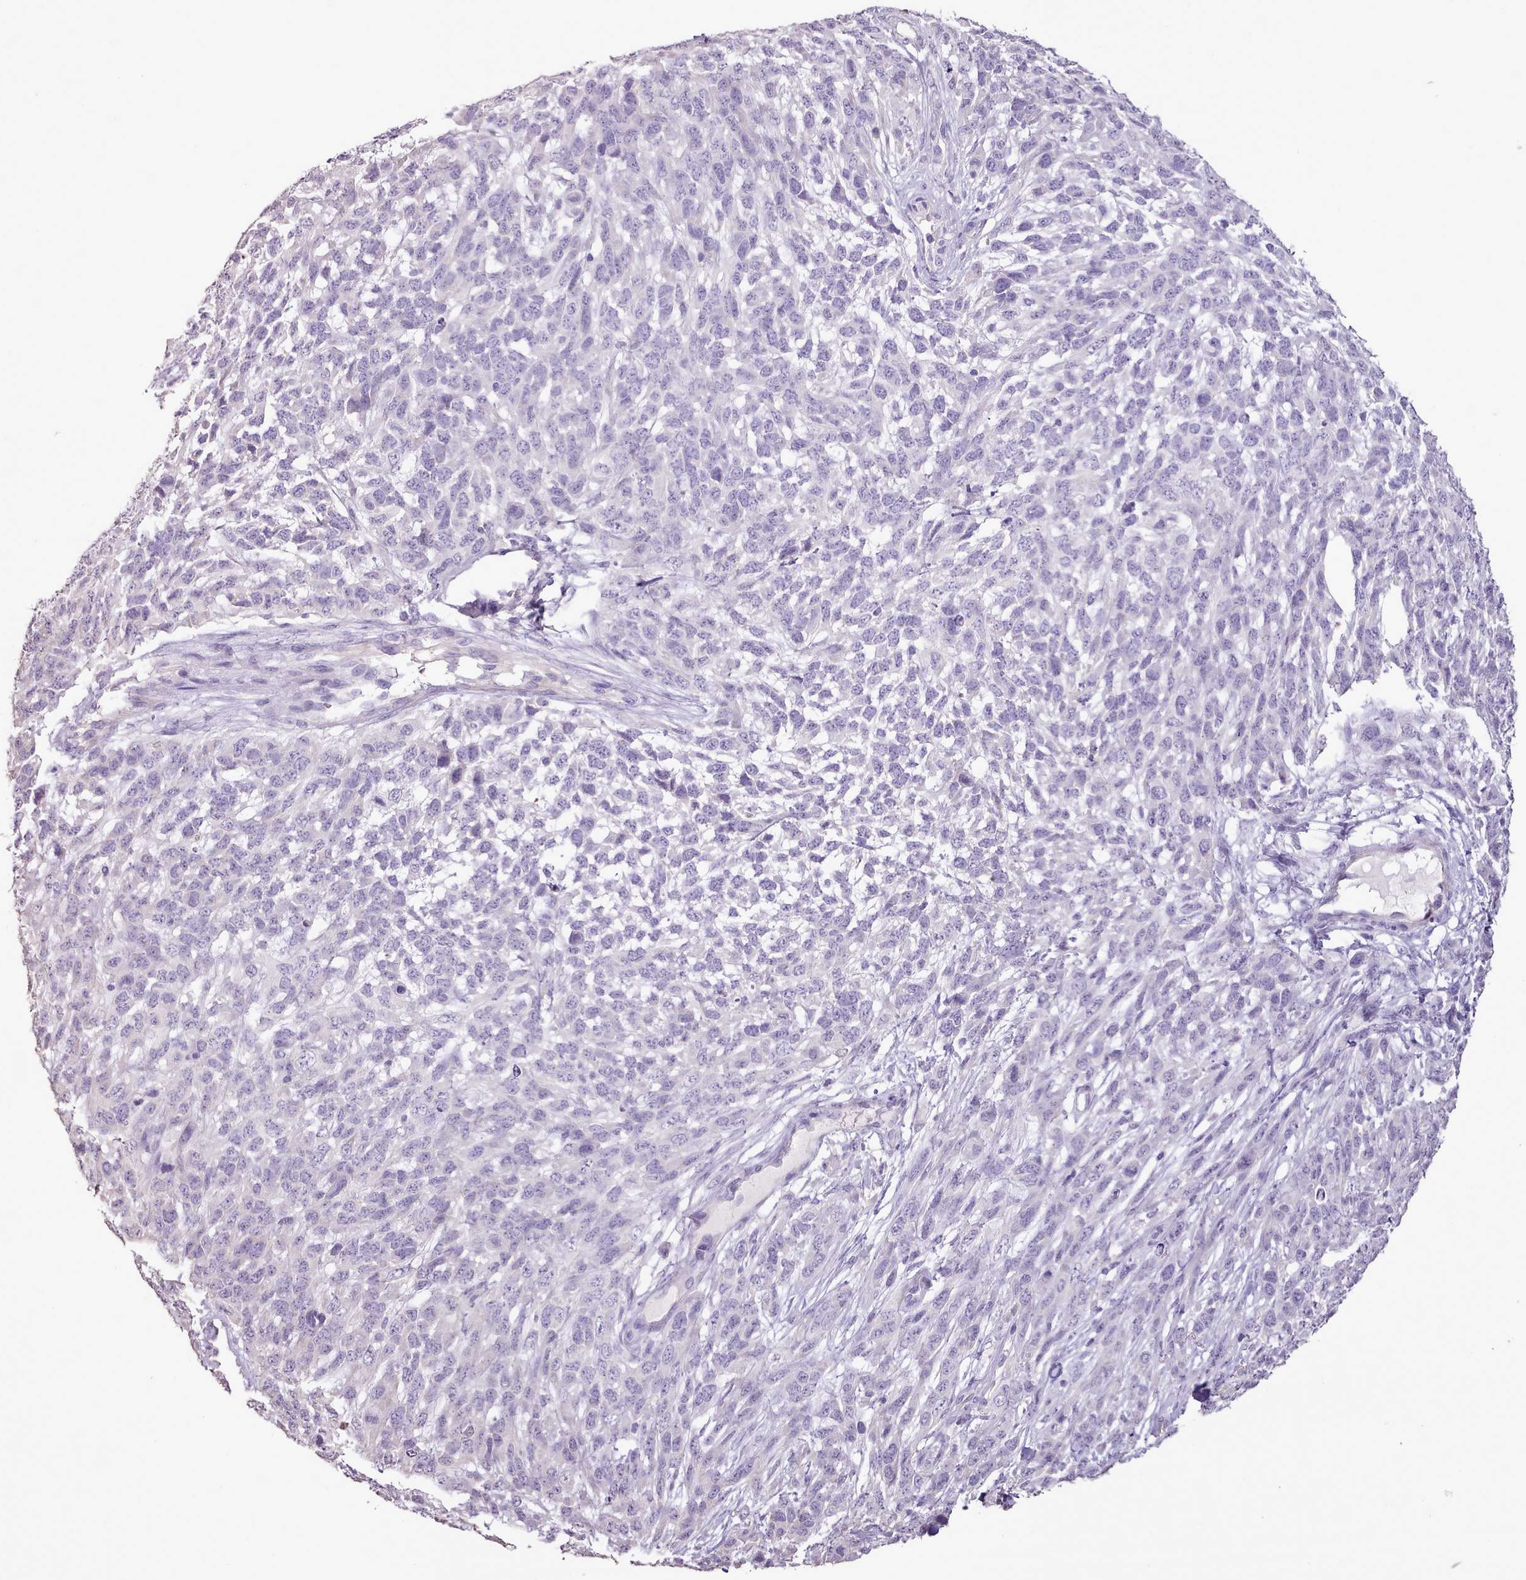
{"staining": {"intensity": "negative", "quantity": "none", "location": "none"}, "tissue": "melanoma", "cell_type": "Tumor cells", "image_type": "cancer", "snomed": [{"axis": "morphology", "description": "Normal morphology"}, {"axis": "morphology", "description": "Malignant melanoma, NOS"}, {"axis": "topography", "description": "Skin"}], "caption": "The image displays no staining of tumor cells in melanoma.", "gene": "BLOC1S2", "patient": {"sex": "female", "age": 72}}